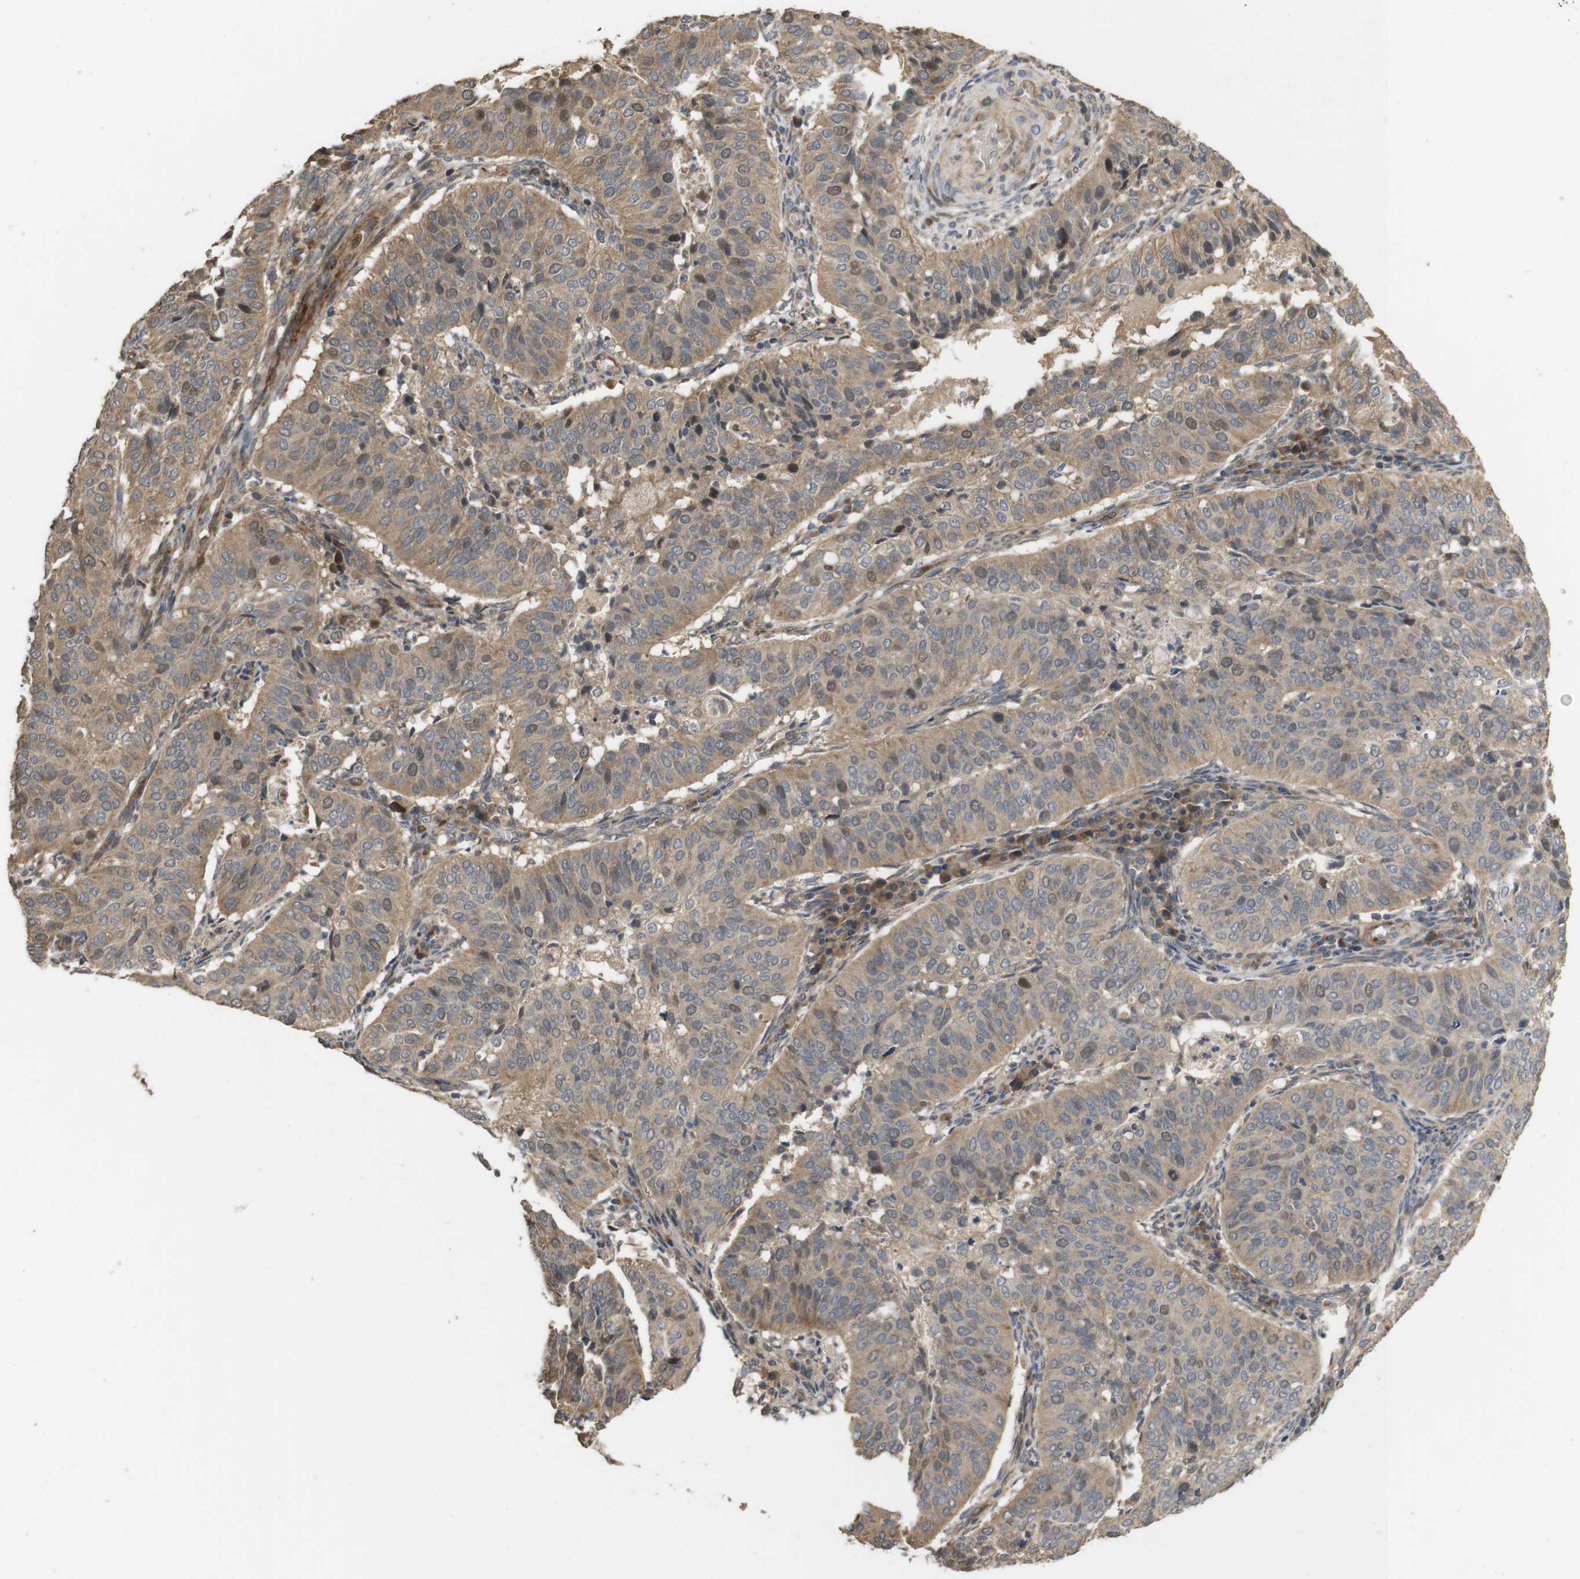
{"staining": {"intensity": "moderate", "quantity": ">75%", "location": "cytoplasmic/membranous,nuclear"}, "tissue": "cervical cancer", "cell_type": "Tumor cells", "image_type": "cancer", "snomed": [{"axis": "morphology", "description": "Normal tissue, NOS"}, {"axis": "morphology", "description": "Squamous cell carcinoma, NOS"}, {"axis": "topography", "description": "Cervix"}], "caption": "Immunohistochemical staining of cervical cancer reveals medium levels of moderate cytoplasmic/membranous and nuclear staining in about >75% of tumor cells.", "gene": "PCDHB10", "patient": {"sex": "female", "age": 39}}